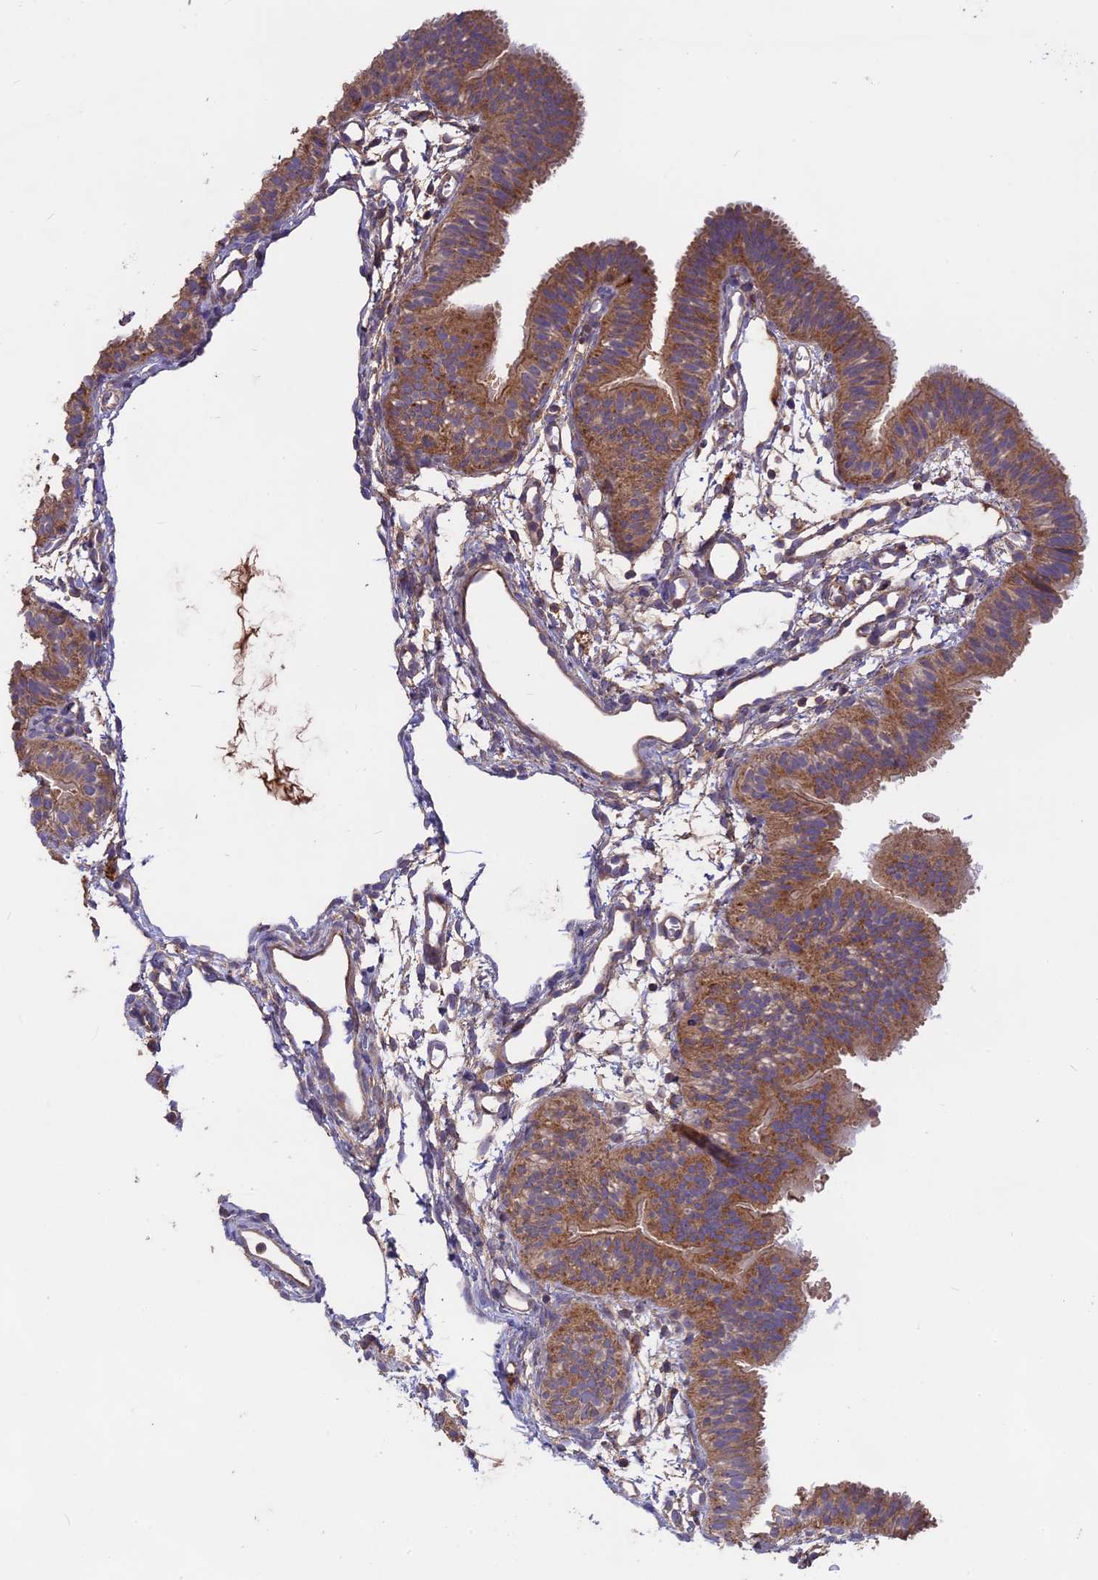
{"staining": {"intensity": "moderate", "quantity": ">75%", "location": "cytoplasmic/membranous"}, "tissue": "fallopian tube", "cell_type": "Glandular cells", "image_type": "normal", "snomed": [{"axis": "morphology", "description": "Normal tissue, NOS"}, {"axis": "topography", "description": "Fallopian tube"}], "caption": "High-power microscopy captured an immunohistochemistry (IHC) image of unremarkable fallopian tube, revealing moderate cytoplasmic/membranous positivity in approximately >75% of glandular cells.", "gene": "NUDT8", "patient": {"sex": "female", "age": 35}}